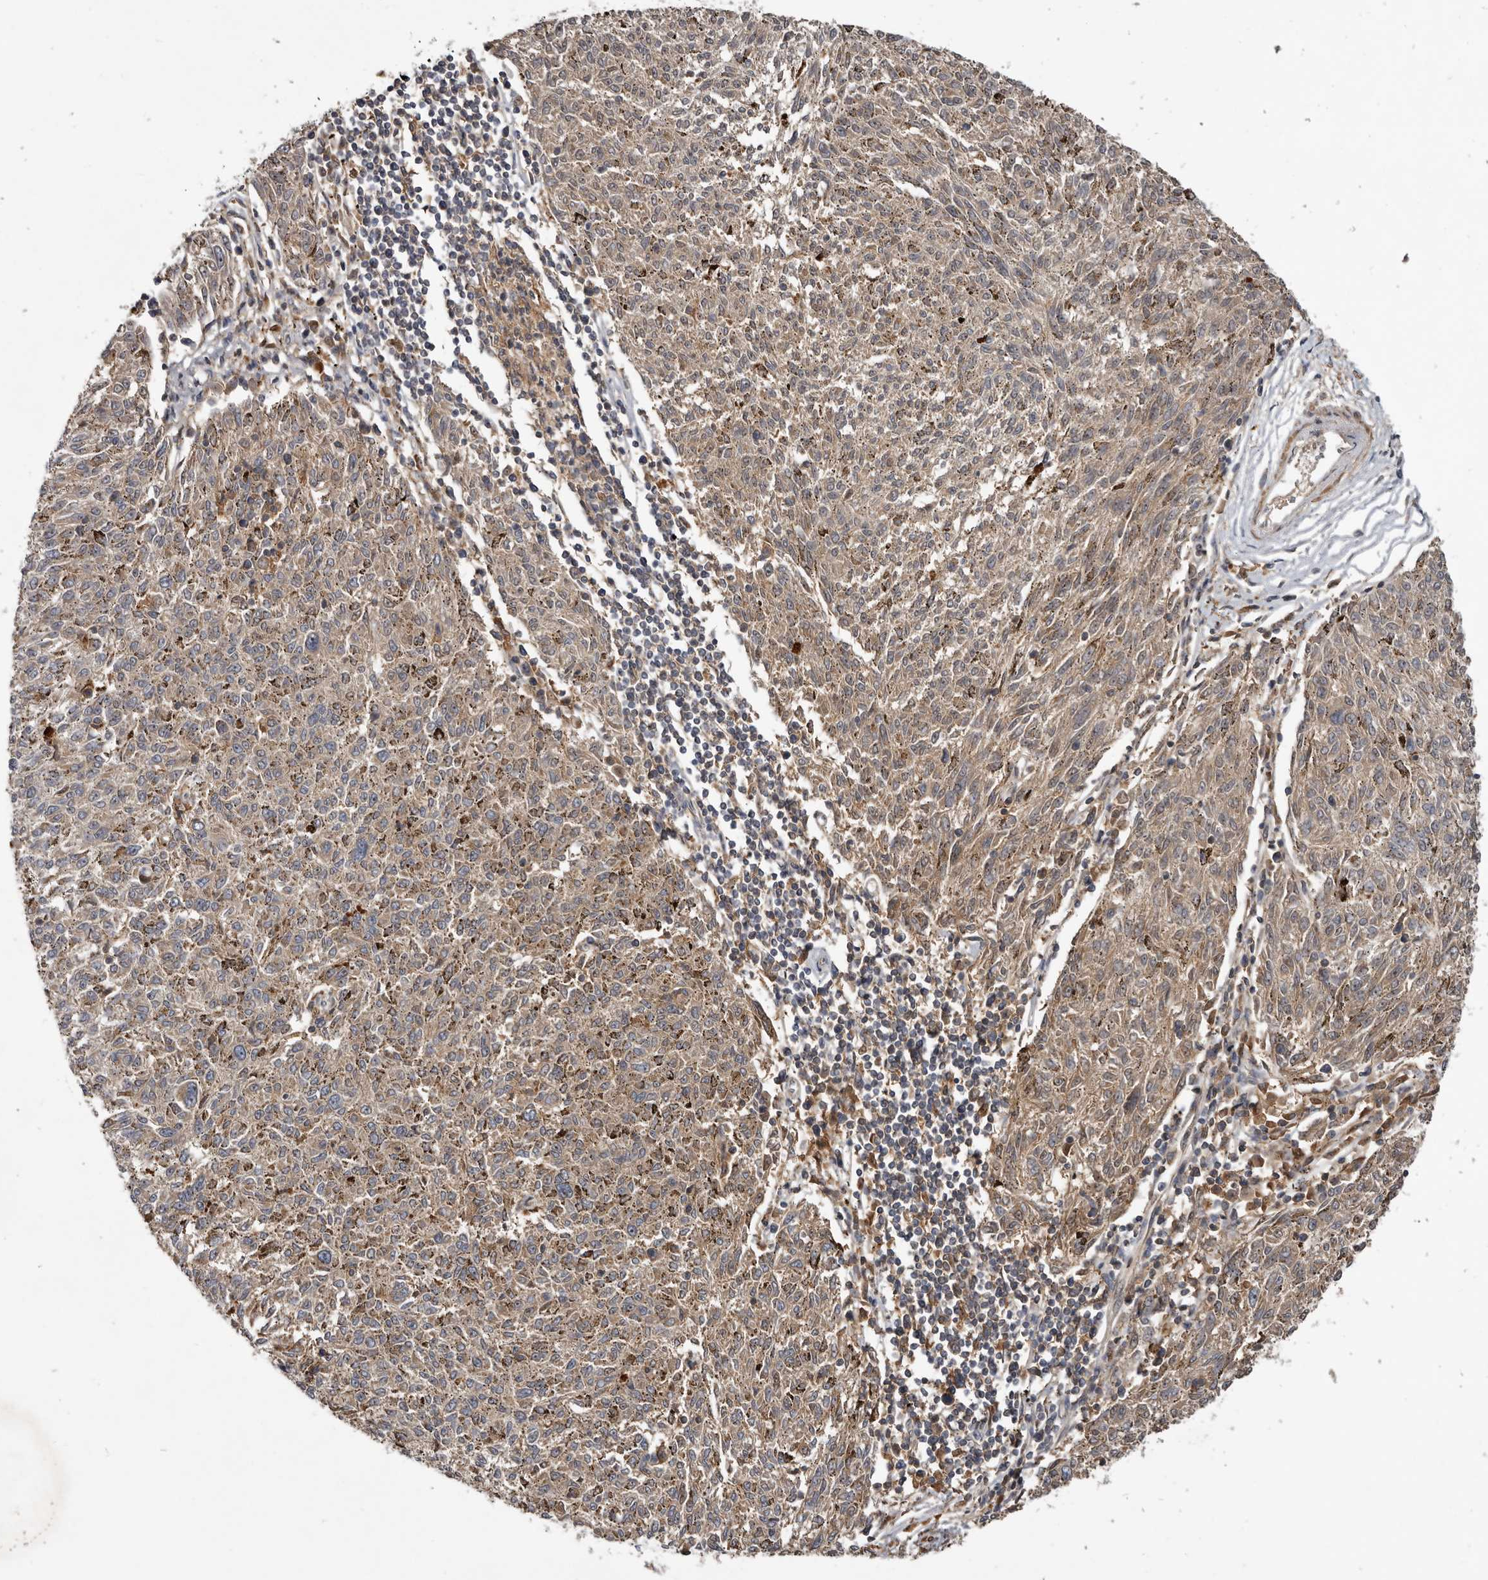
{"staining": {"intensity": "weak", "quantity": ">75%", "location": "cytoplasmic/membranous"}, "tissue": "melanoma", "cell_type": "Tumor cells", "image_type": "cancer", "snomed": [{"axis": "morphology", "description": "Malignant melanoma, NOS"}, {"axis": "topography", "description": "Skin"}], "caption": "The histopathology image reveals staining of malignant melanoma, revealing weak cytoplasmic/membranous protein expression (brown color) within tumor cells. Ihc stains the protein in brown and the nuclei are stained blue.", "gene": "TTC39A", "patient": {"sex": "female", "age": 72}}